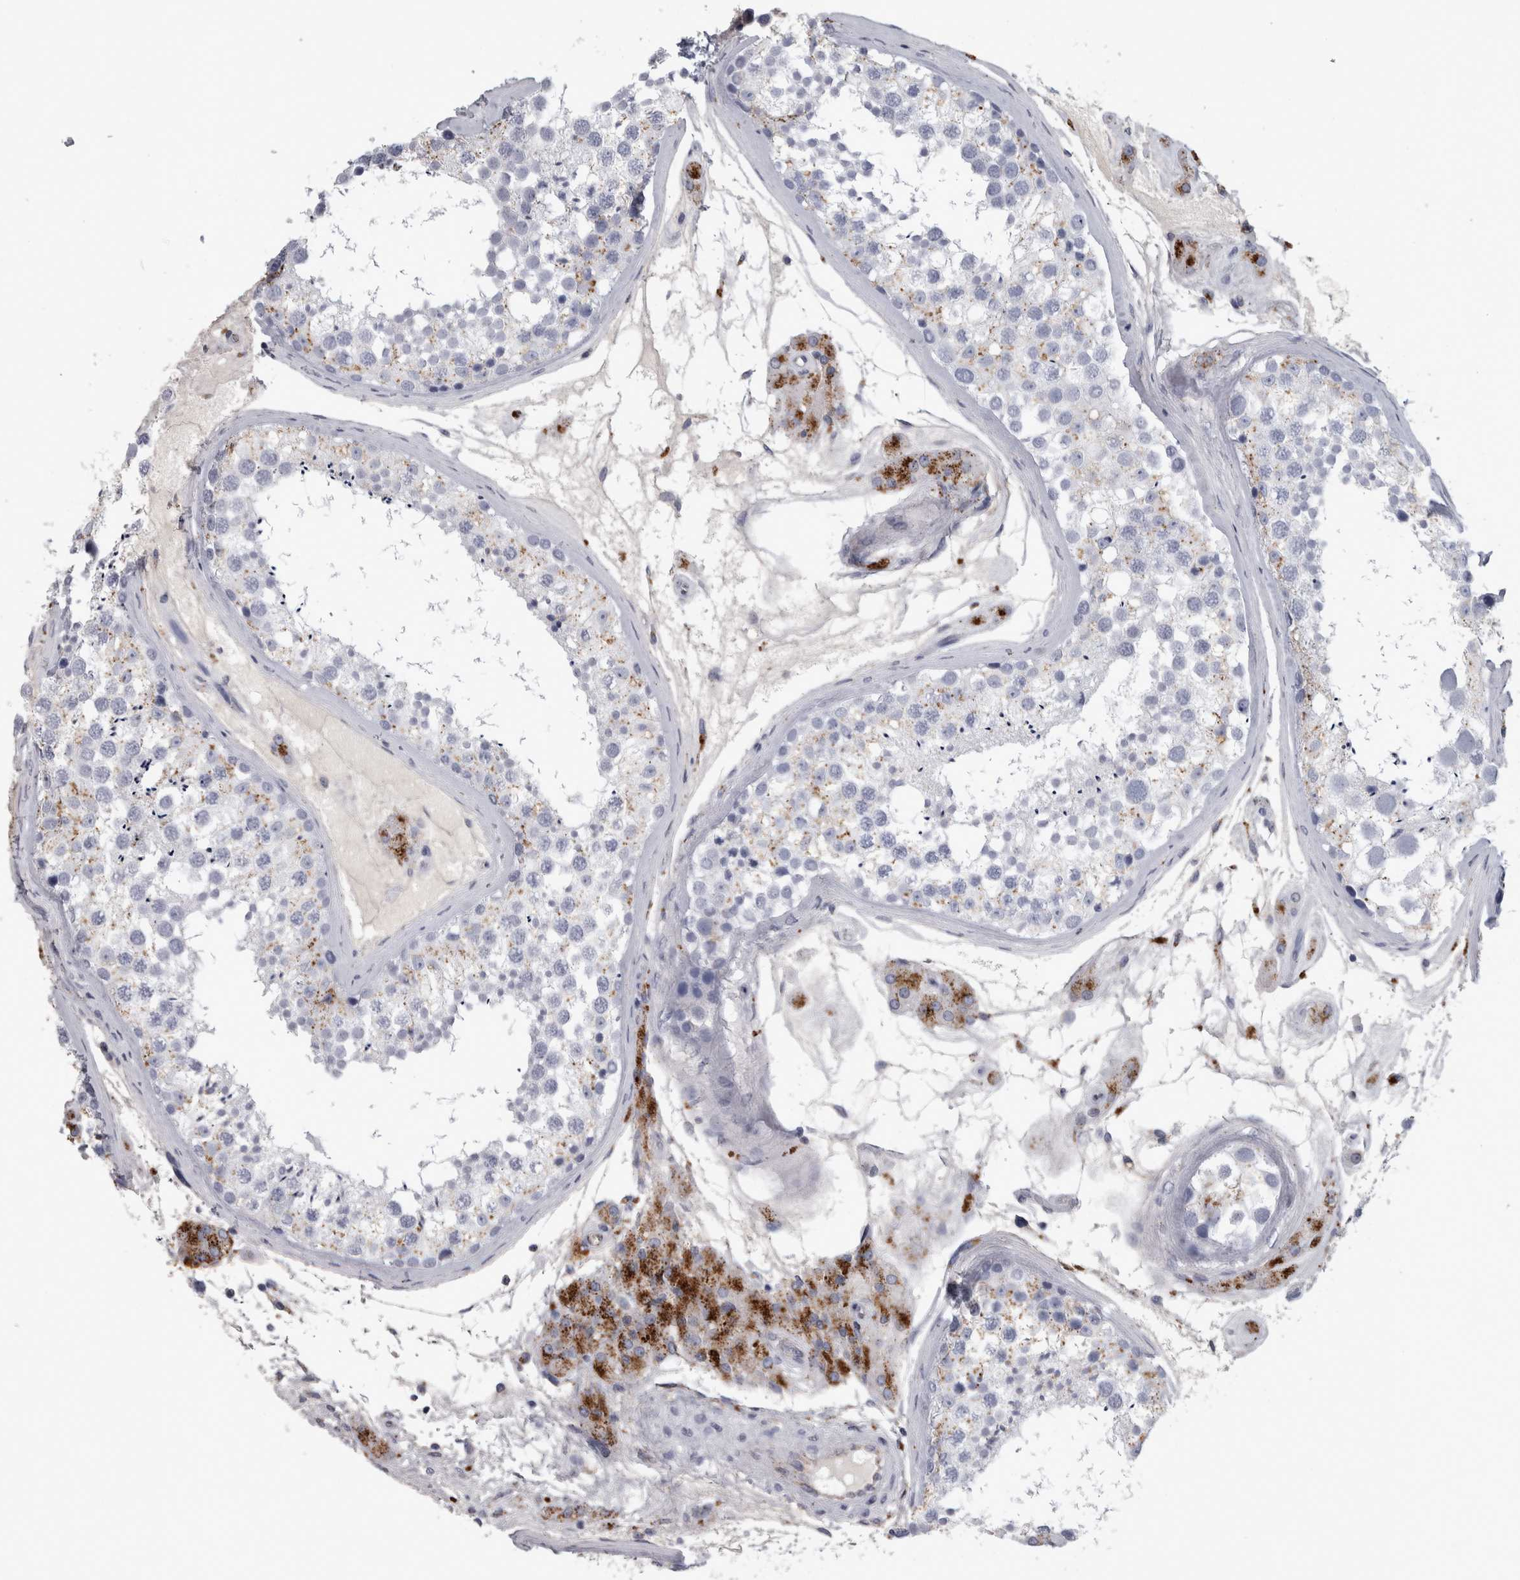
{"staining": {"intensity": "weak", "quantity": "<25%", "location": "cytoplasmic/membranous"}, "tissue": "testis", "cell_type": "Cells in seminiferous ducts", "image_type": "normal", "snomed": [{"axis": "morphology", "description": "Normal tissue, NOS"}, {"axis": "topography", "description": "Testis"}], "caption": "Cells in seminiferous ducts are negative for protein expression in normal human testis. The staining was performed using DAB to visualize the protein expression in brown, while the nuclei were stained in blue with hematoxylin (Magnification: 20x).", "gene": "DPP7", "patient": {"sex": "male", "age": 46}}